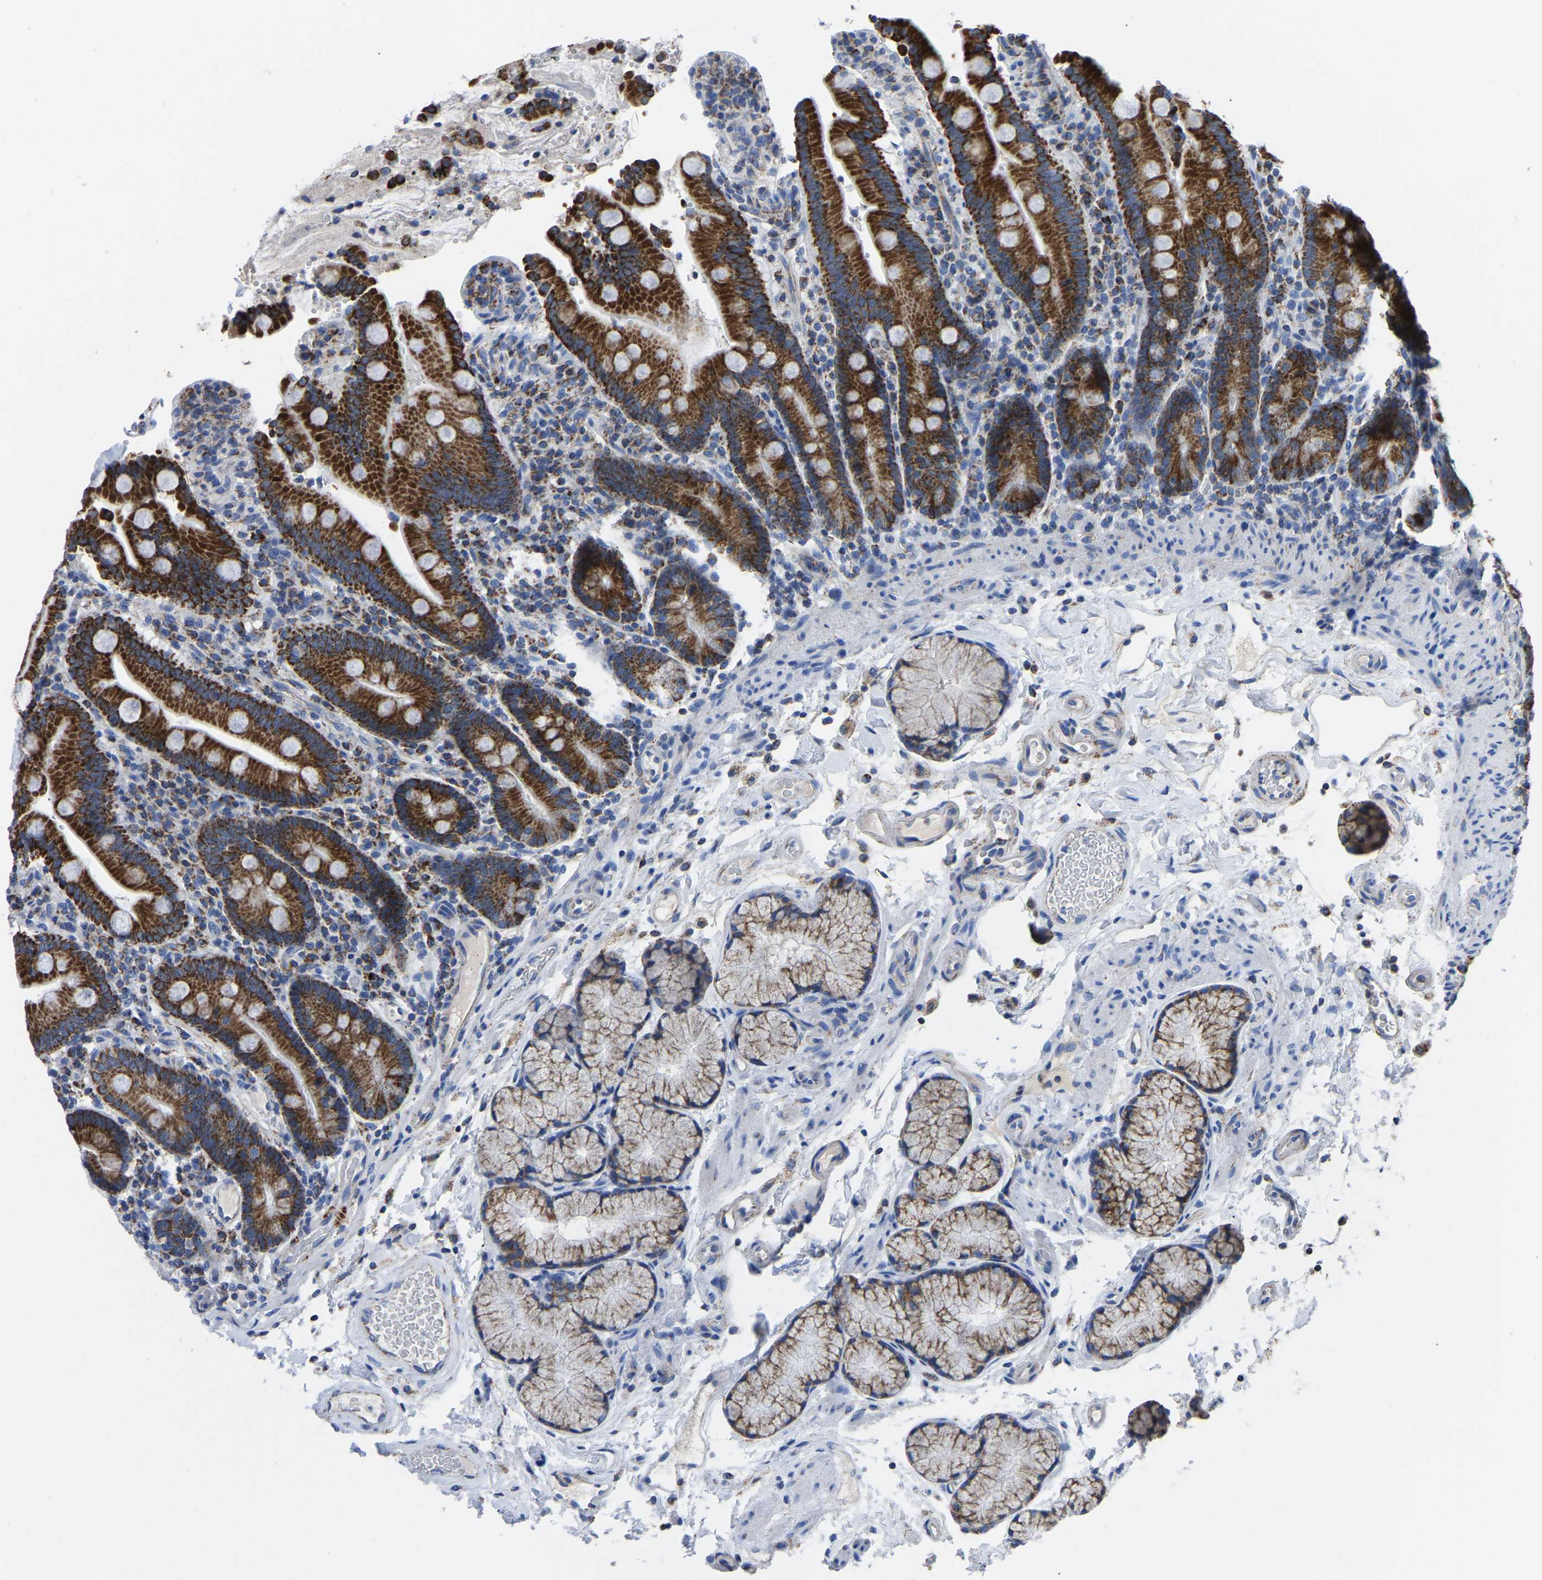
{"staining": {"intensity": "strong", "quantity": ">75%", "location": "cytoplasmic/membranous"}, "tissue": "duodenum", "cell_type": "Glandular cells", "image_type": "normal", "snomed": [{"axis": "morphology", "description": "Normal tissue, NOS"}, {"axis": "topography", "description": "Small intestine, NOS"}], "caption": "This histopathology image displays immunohistochemistry staining of normal human duodenum, with high strong cytoplasmic/membranous expression in about >75% of glandular cells.", "gene": "ETFA", "patient": {"sex": "female", "age": 71}}